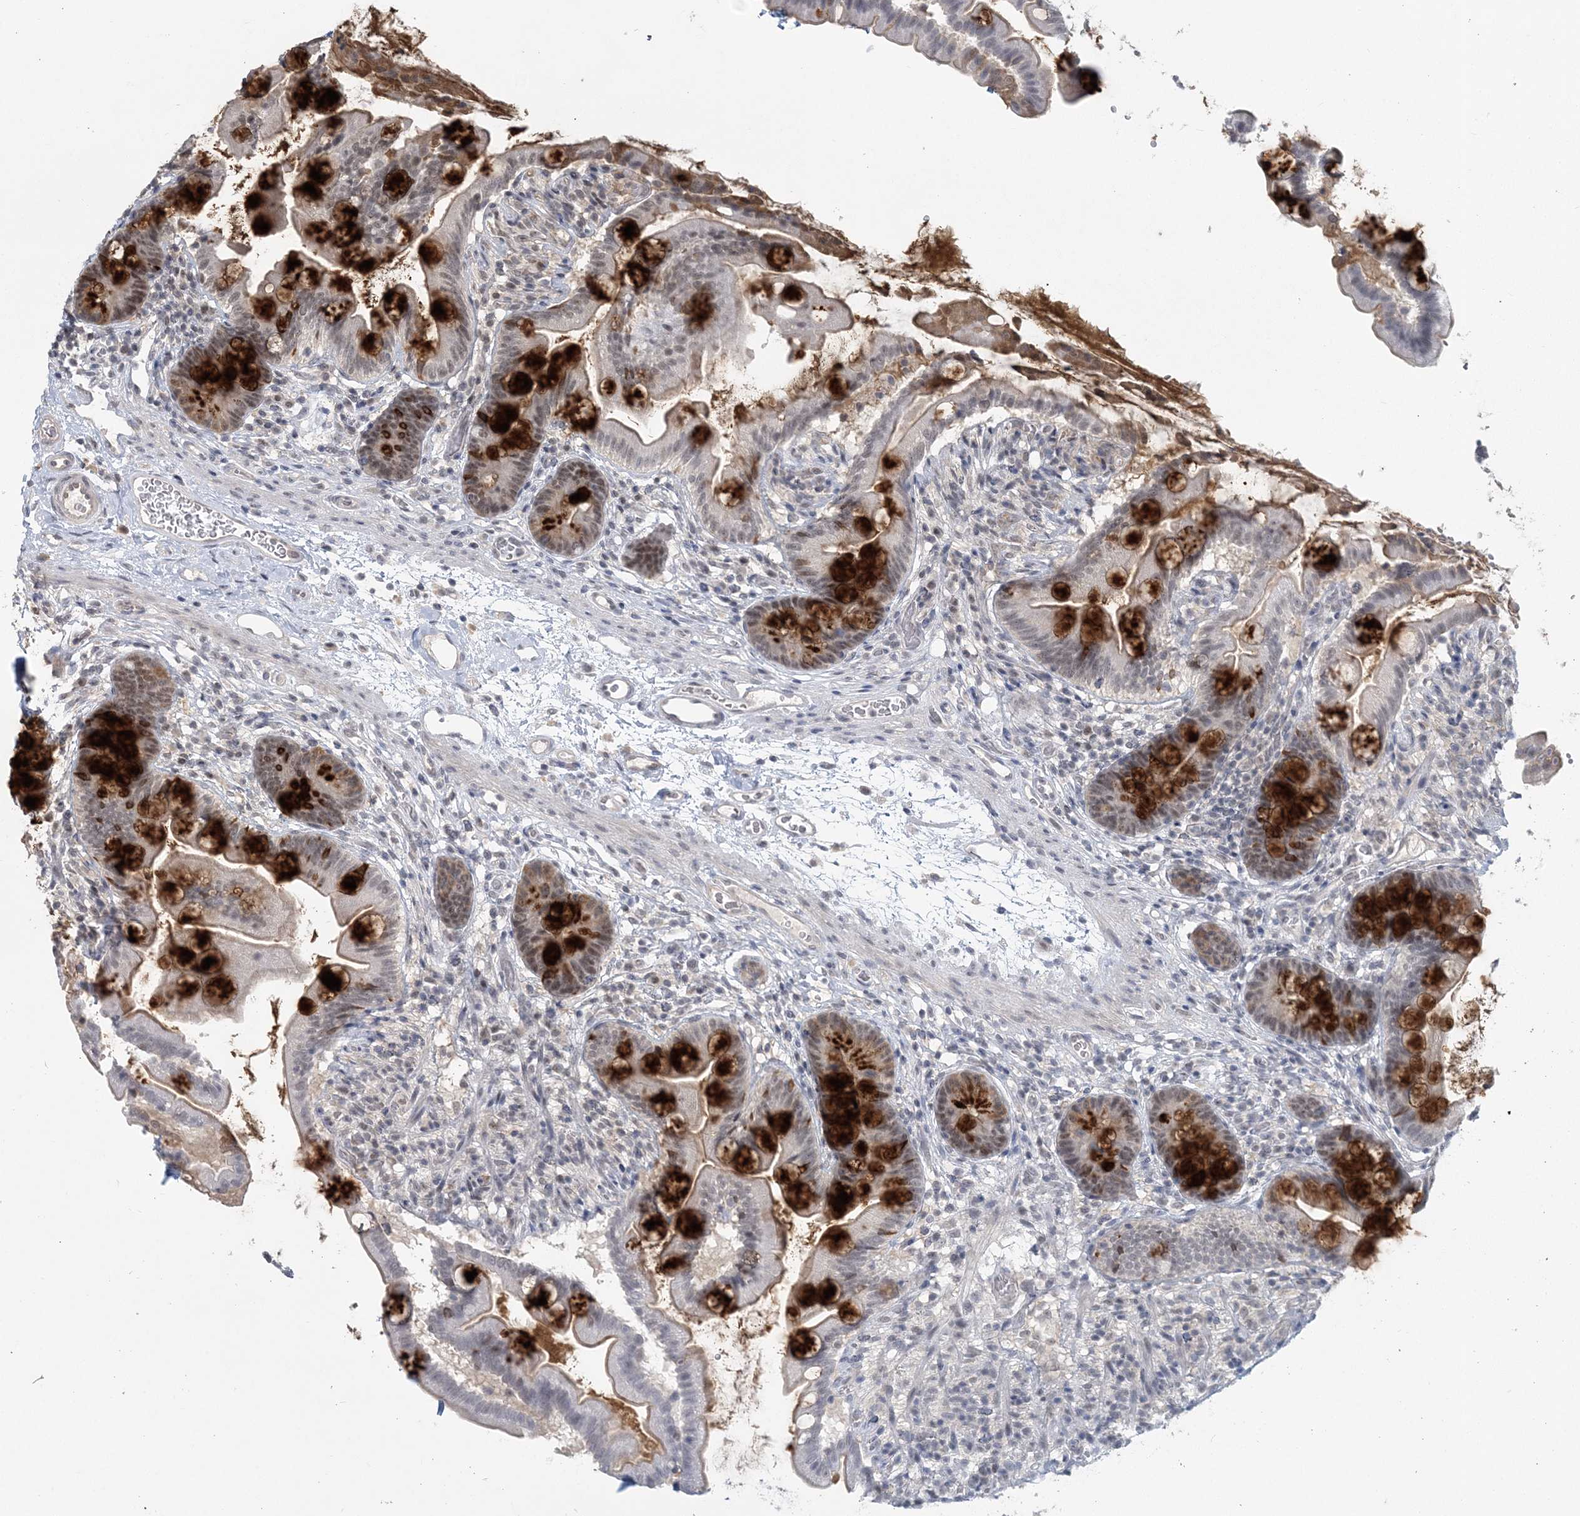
{"staining": {"intensity": "strong", "quantity": "25%-75%", "location": "cytoplasmic/membranous,nuclear"}, "tissue": "small intestine", "cell_type": "Glandular cells", "image_type": "normal", "snomed": [{"axis": "morphology", "description": "Normal tissue, NOS"}, {"axis": "topography", "description": "Small intestine"}], "caption": "Strong cytoplasmic/membranous,nuclear protein staining is present in approximately 25%-75% of glandular cells in small intestine. (Brightfield microscopy of DAB IHC at high magnification).", "gene": "COPS7B", "patient": {"sex": "female", "age": 56}}